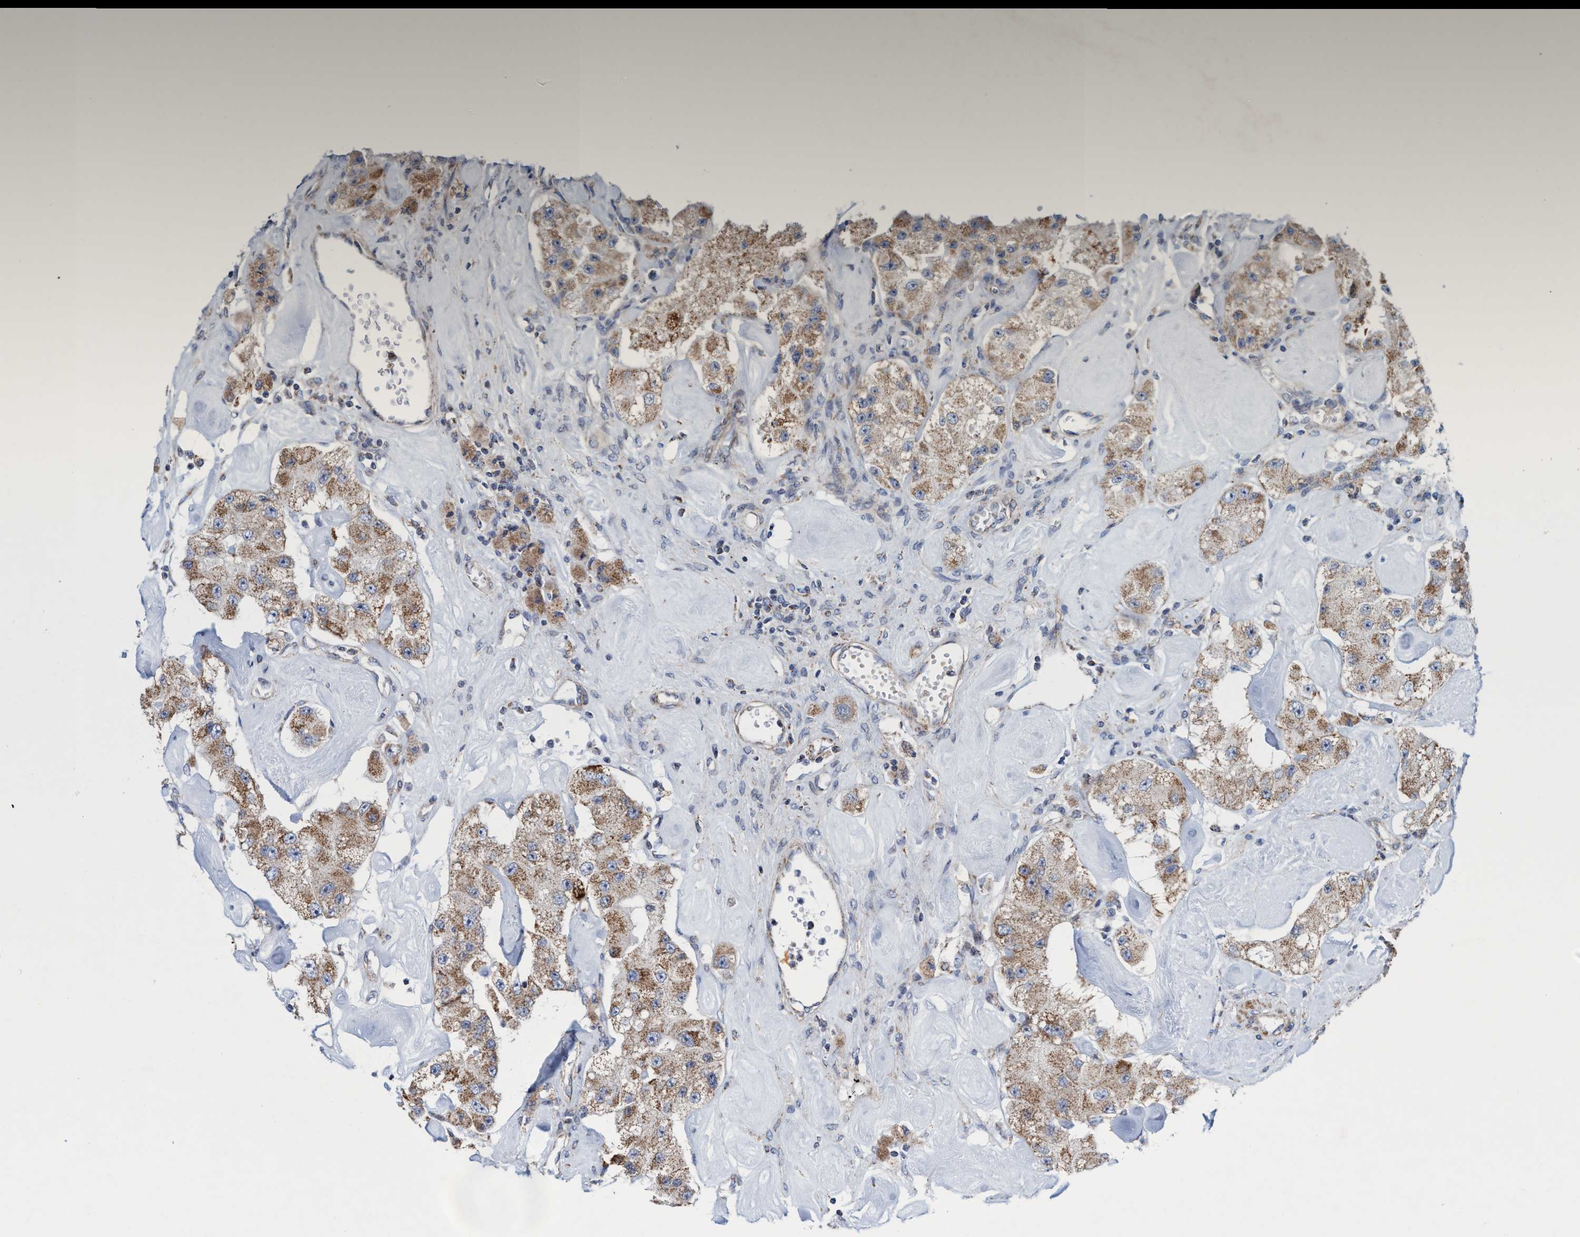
{"staining": {"intensity": "weak", "quantity": ">75%", "location": "cytoplasmic/membranous"}, "tissue": "carcinoid", "cell_type": "Tumor cells", "image_type": "cancer", "snomed": [{"axis": "morphology", "description": "Carcinoid, malignant, NOS"}, {"axis": "topography", "description": "Pancreas"}], "caption": "Approximately >75% of tumor cells in human carcinoid (malignant) show weak cytoplasmic/membranous protein expression as visualized by brown immunohistochemical staining.", "gene": "POLR1F", "patient": {"sex": "male", "age": 41}}